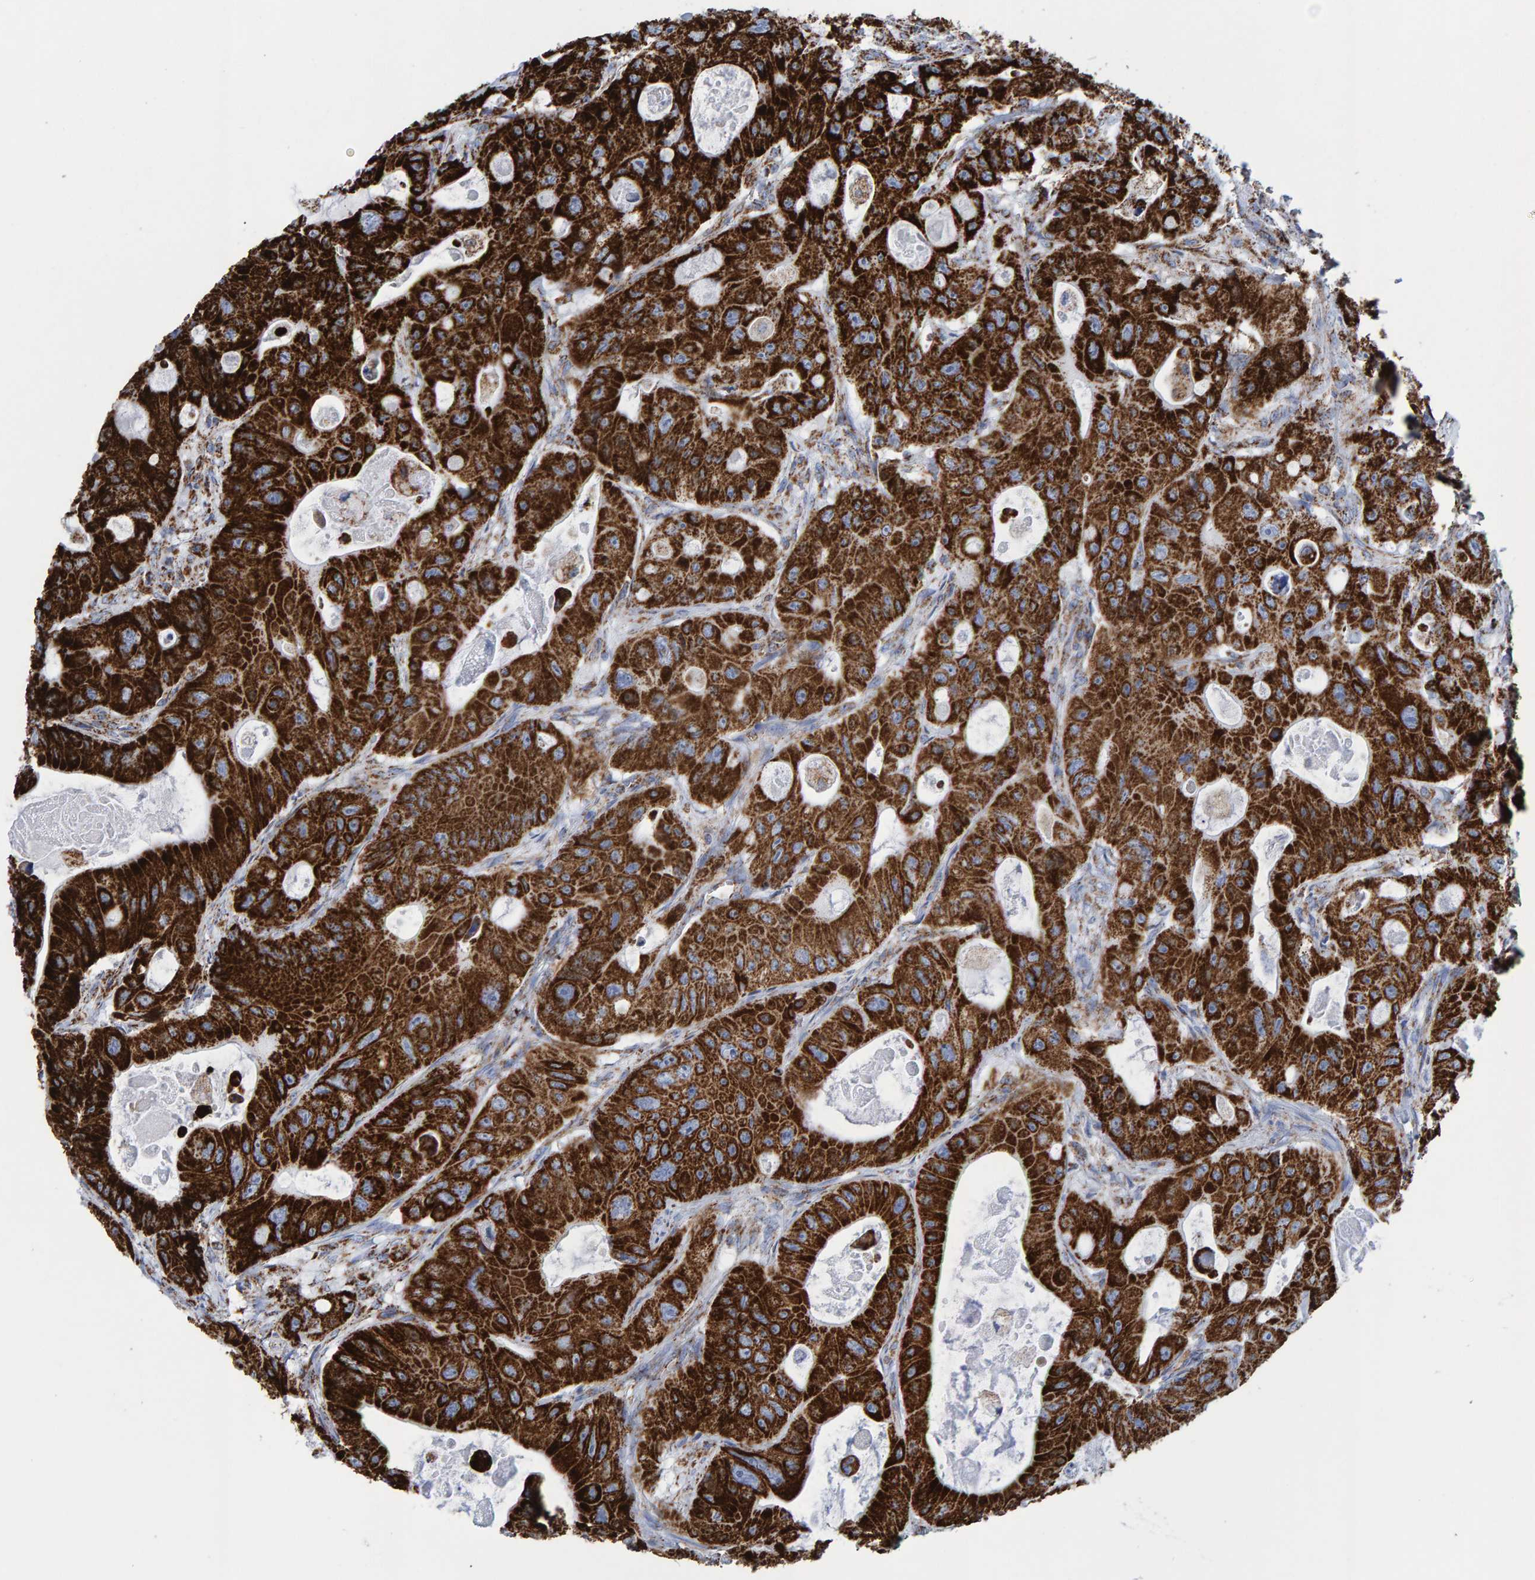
{"staining": {"intensity": "strong", "quantity": ">75%", "location": "cytoplasmic/membranous"}, "tissue": "colorectal cancer", "cell_type": "Tumor cells", "image_type": "cancer", "snomed": [{"axis": "morphology", "description": "Adenocarcinoma, NOS"}, {"axis": "topography", "description": "Colon"}], "caption": "Colorectal cancer stained for a protein reveals strong cytoplasmic/membranous positivity in tumor cells.", "gene": "ENSG00000262660", "patient": {"sex": "female", "age": 46}}